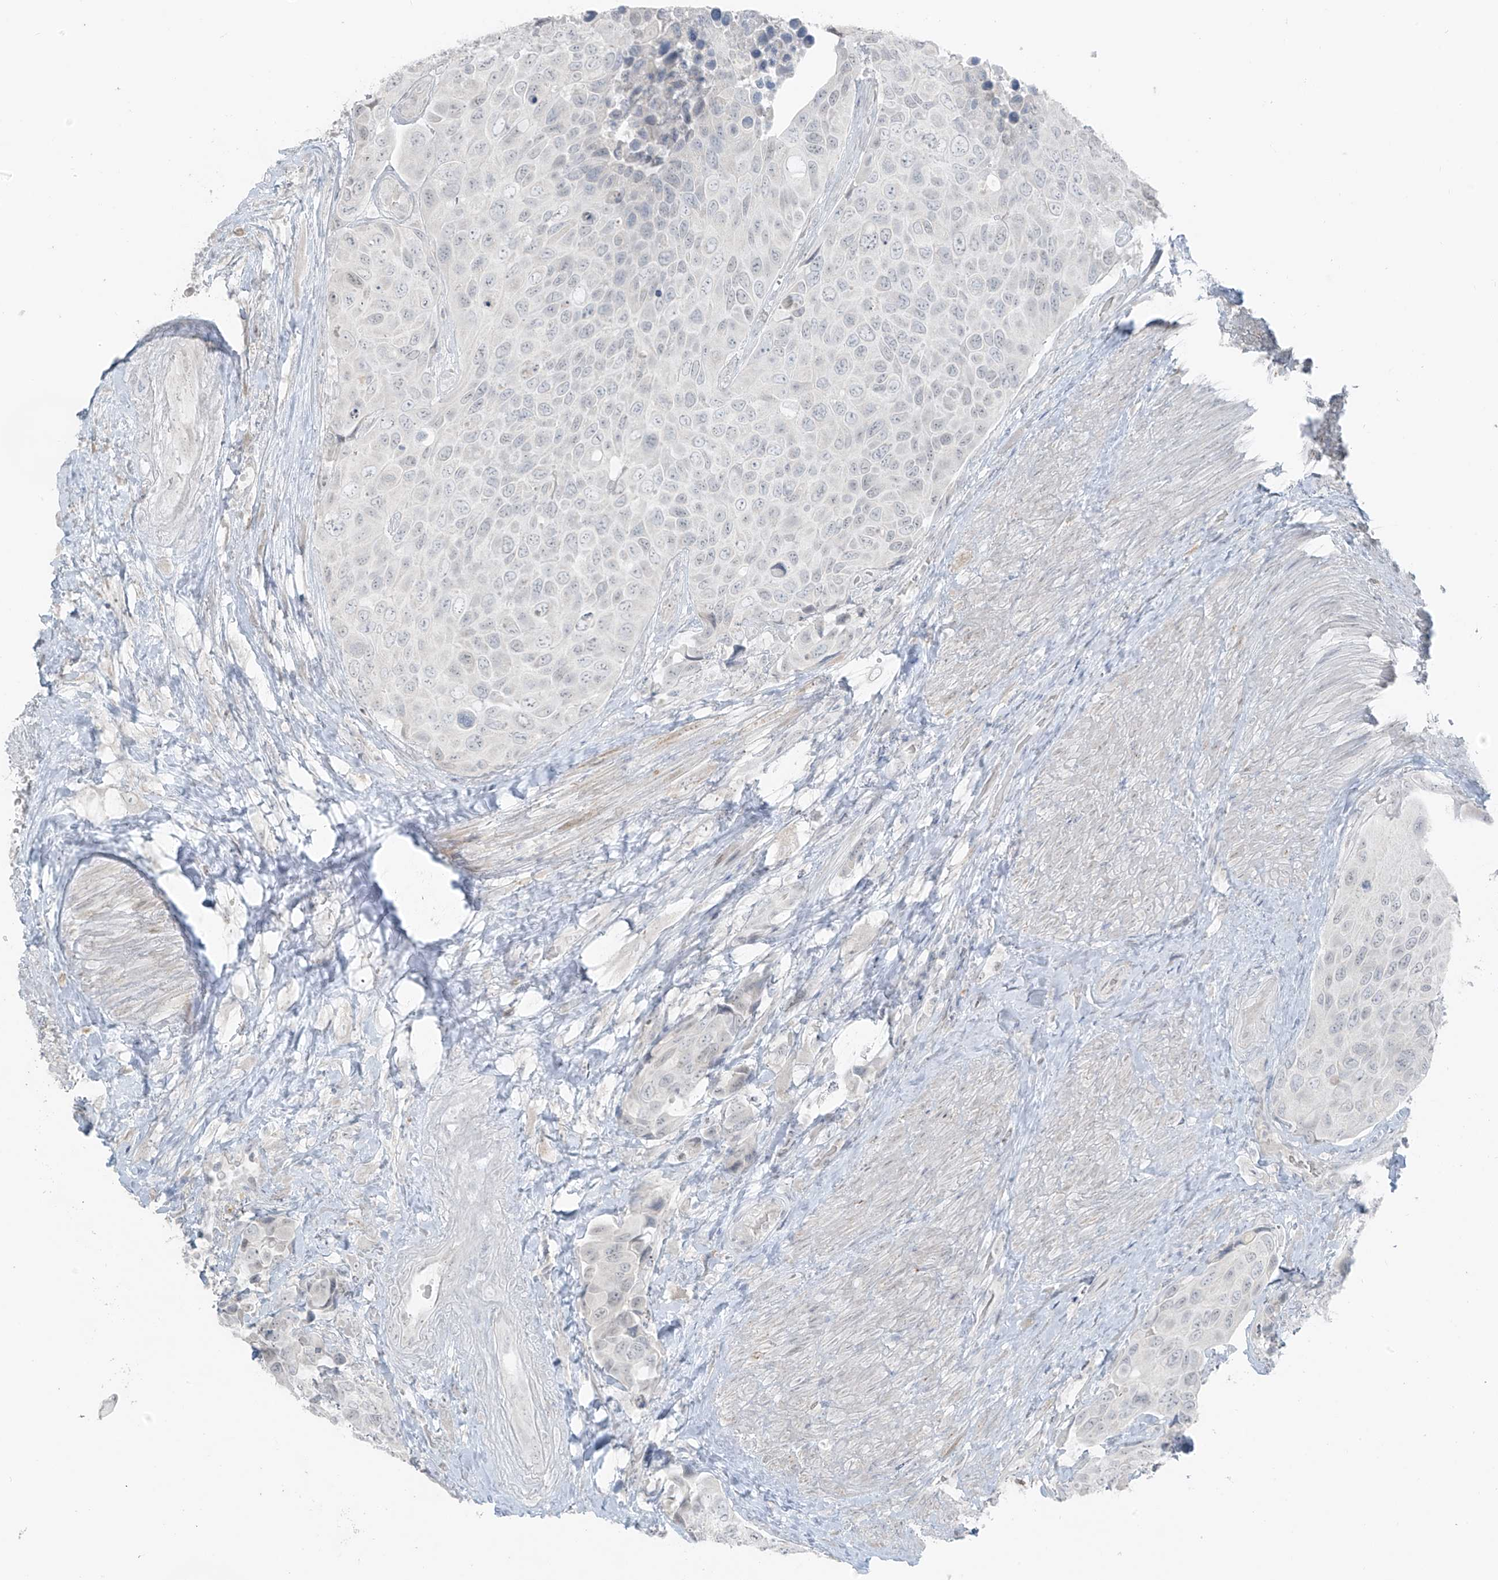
{"staining": {"intensity": "weak", "quantity": "<25%", "location": "nuclear"}, "tissue": "urothelial cancer", "cell_type": "Tumor cells", "image_type": "cancer", "snomed": [{"axis": "morphology", "description": "Urothelial carcinoma, High grade"}, {"axis": "topography", "description": "Urinary bladder"}], "caption": "The micrograph displays no staining of tumor cells in high-grade urothelial carcinoma.", "gene": "PRDM6", "patient": {"sex": "male", "age": 74}}